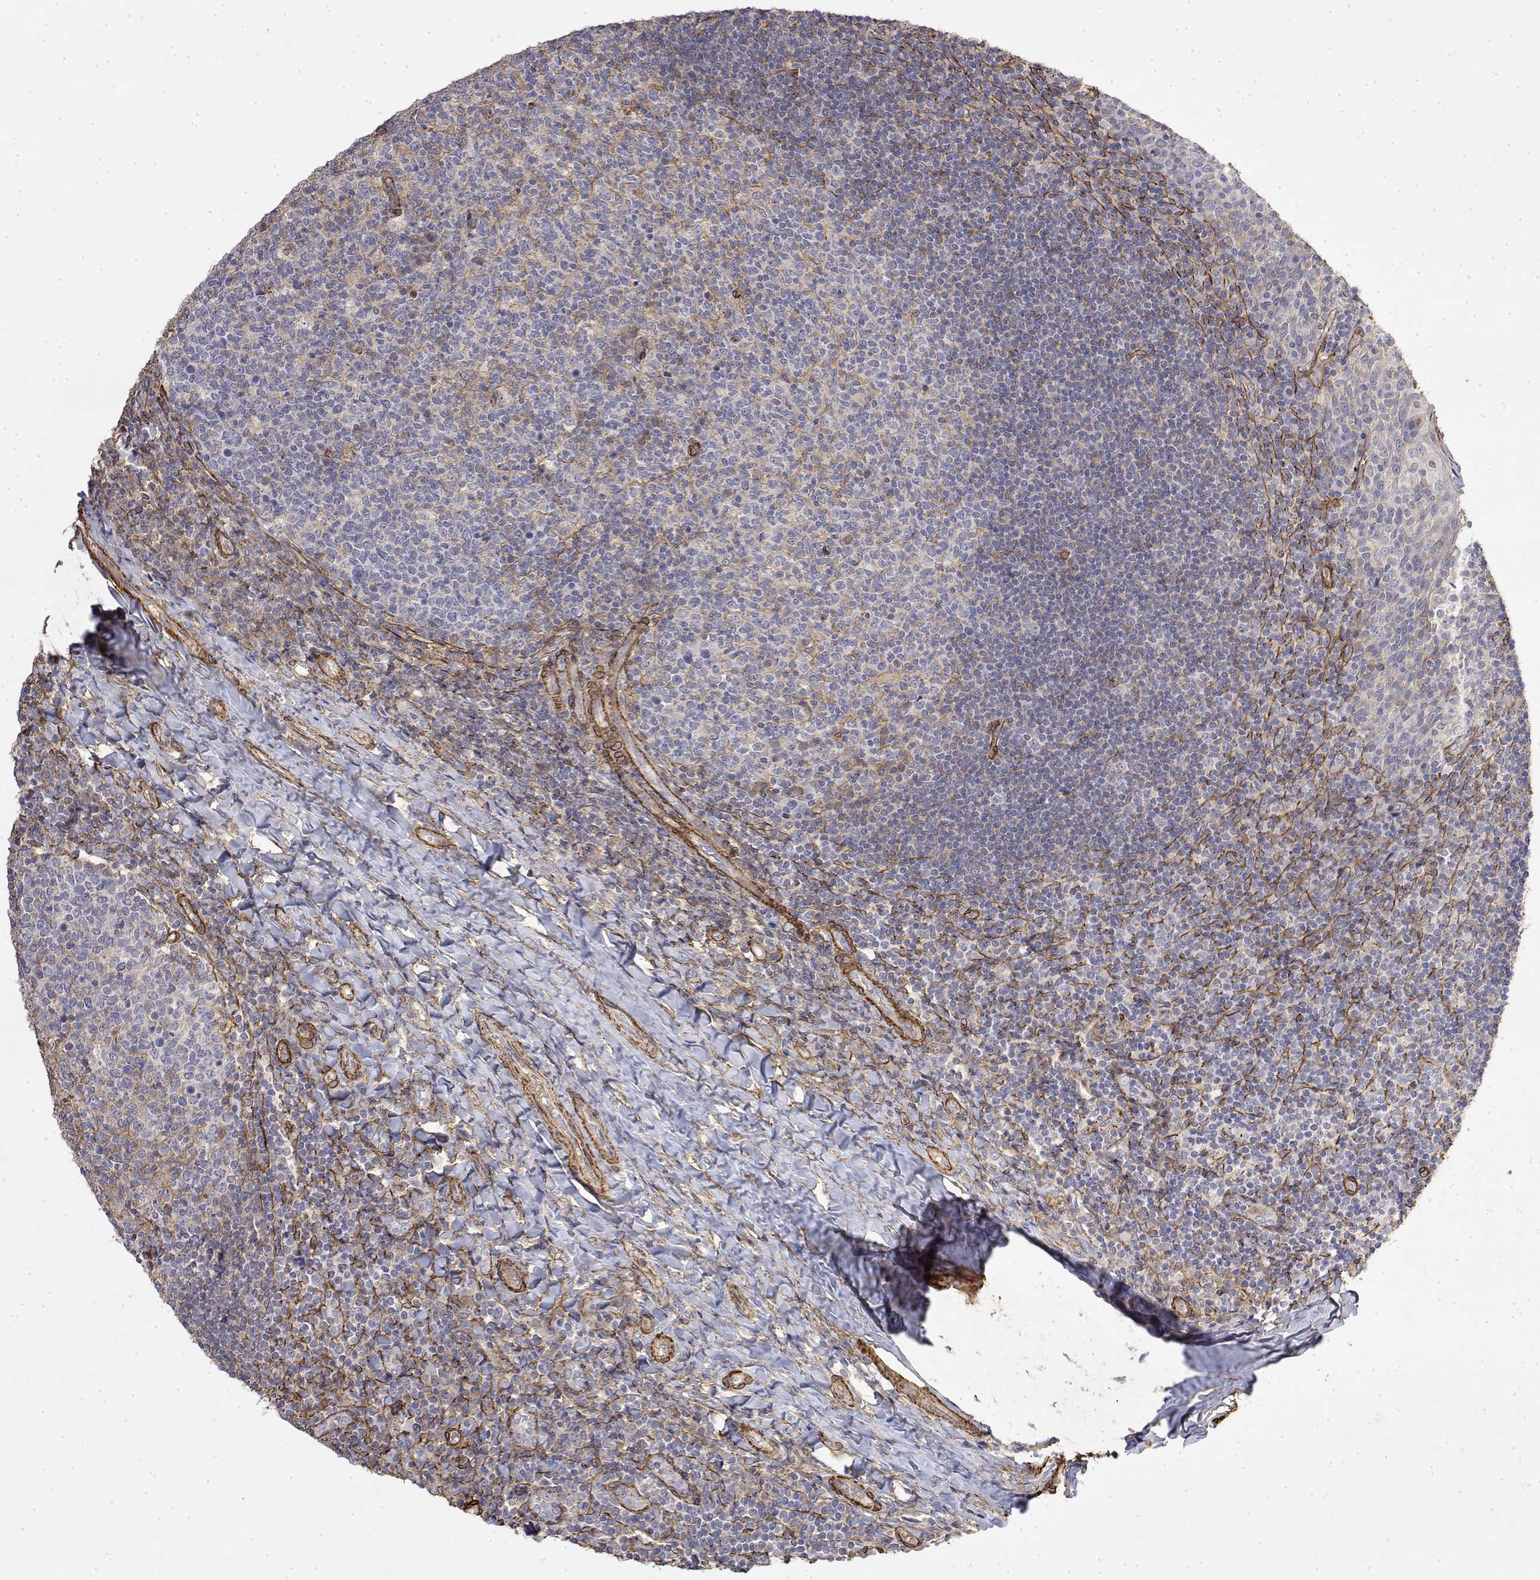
{"staining": {"intensity": "moderate", "quantity": "<25%", "location": "cytoplasmic/membranous"}, "tissue": "tonsil", "cell_type": "Germinal center cells", "image_type": "normal", "snomed": [{"axis": "morphology", "description": "Normal tissue, NOS"}, {"axis": "topography", "description": "Tonsil"}], "caption": "High-power microscopy captured an immunohistochemistry image of unremarkable tonsil, revealing moderate cytoplasmic/membranous staining in about <25% of germinal center cells.", "gene": "SOWAHD", "patient": {"sex": "female", "age": 10}}